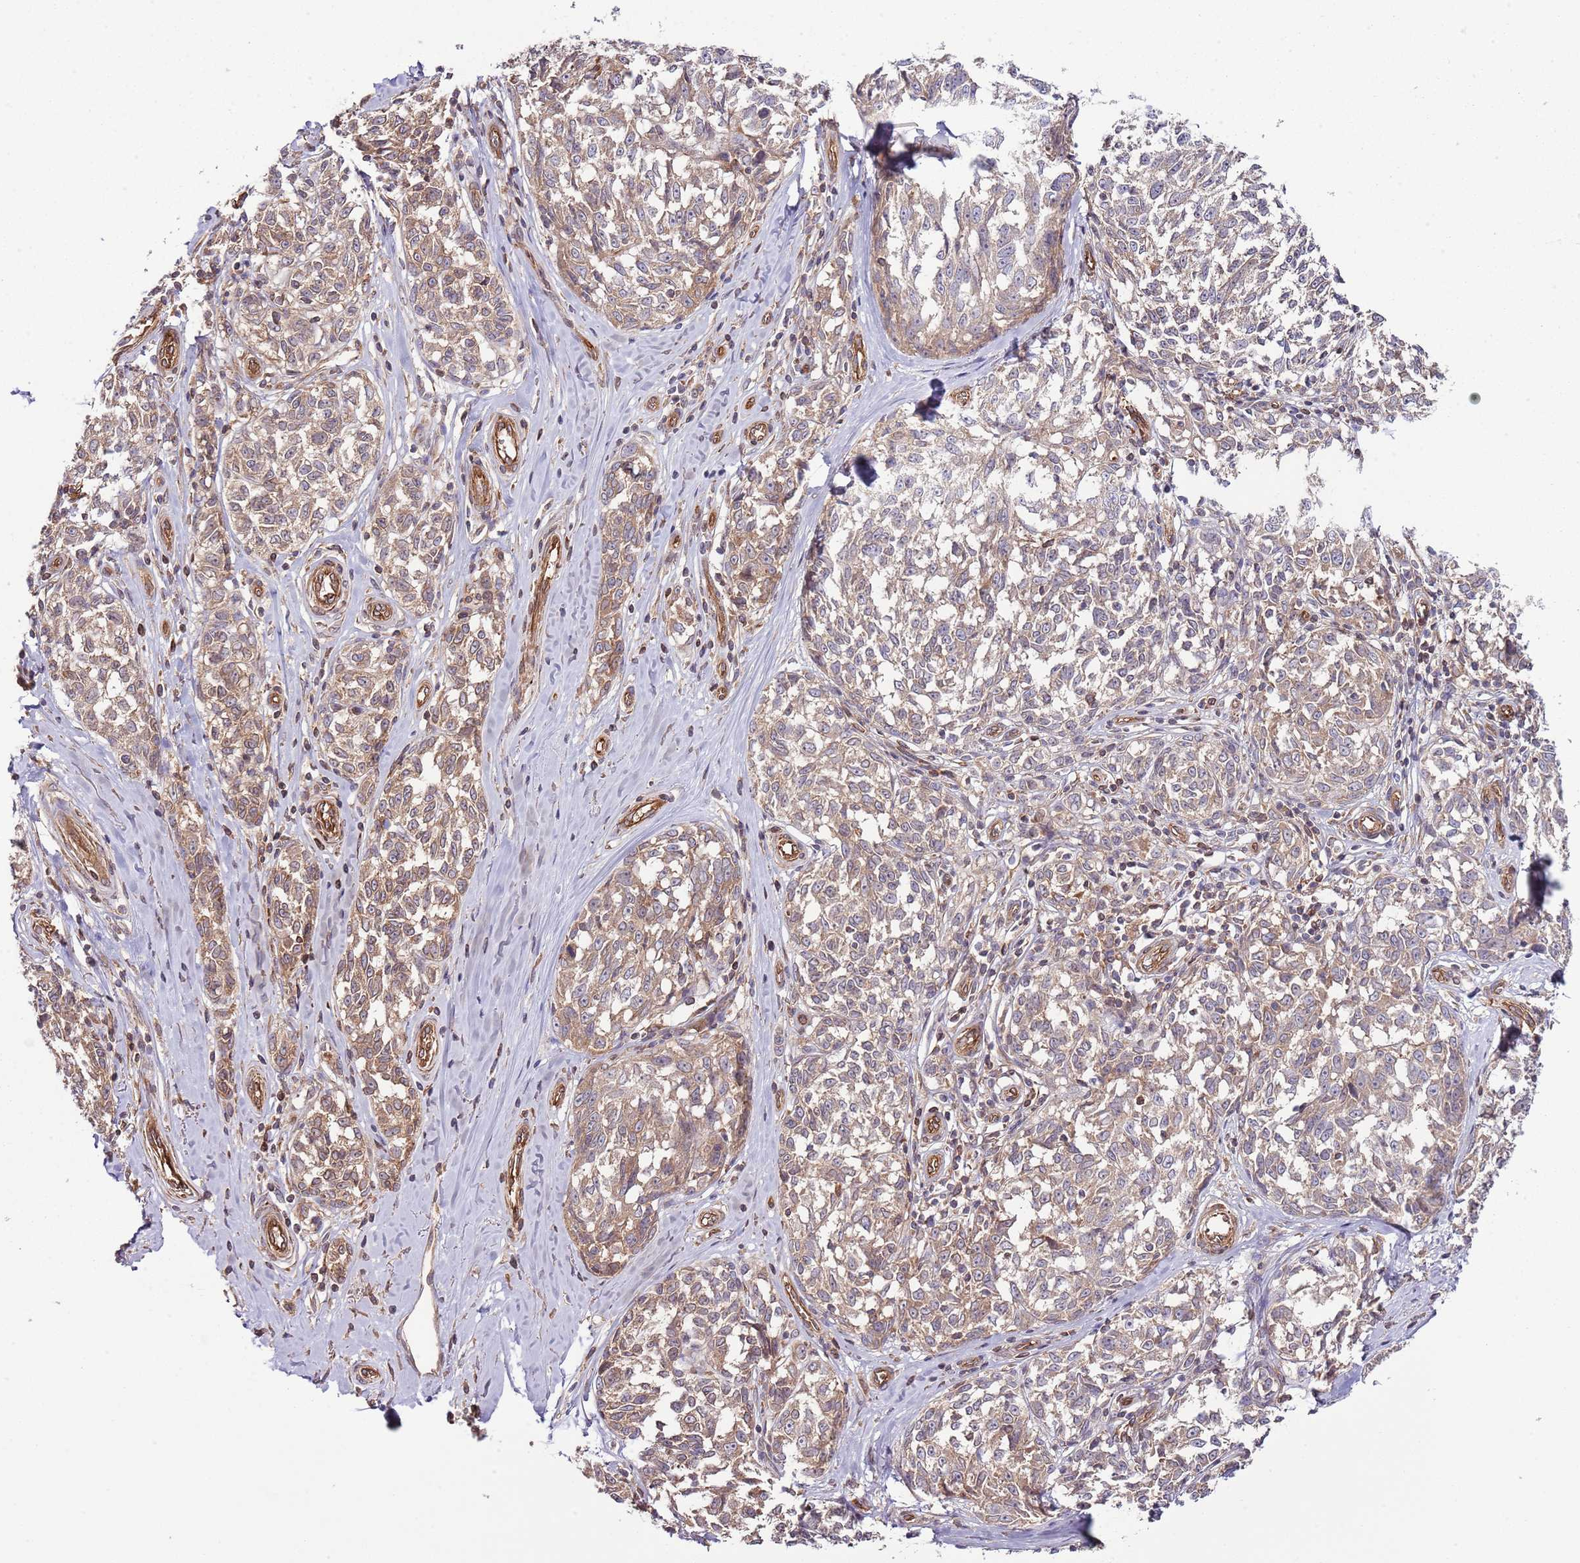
{"staining": {"intensity": "moderate", "quantity": "25%-75%", "location": "cytoplasmic/membranous"}, "tissue": "melanoma", "cell_type": "Tumor cells", "image_type": "cancer", "snomed": [{"axis": "morphology", "description": "Normal tissue, NOS"}, {"axis": "morphology", "description": "Malignant melanoma, NOS"}, {"axis": "topography", "description": "Skin"}], "caption": "Human malignant melanoma stained with a protein marker reveals moderate staining in tumor cells.", "gene": "LPIN2", "patient": {"sex": "female", "age": 64}}